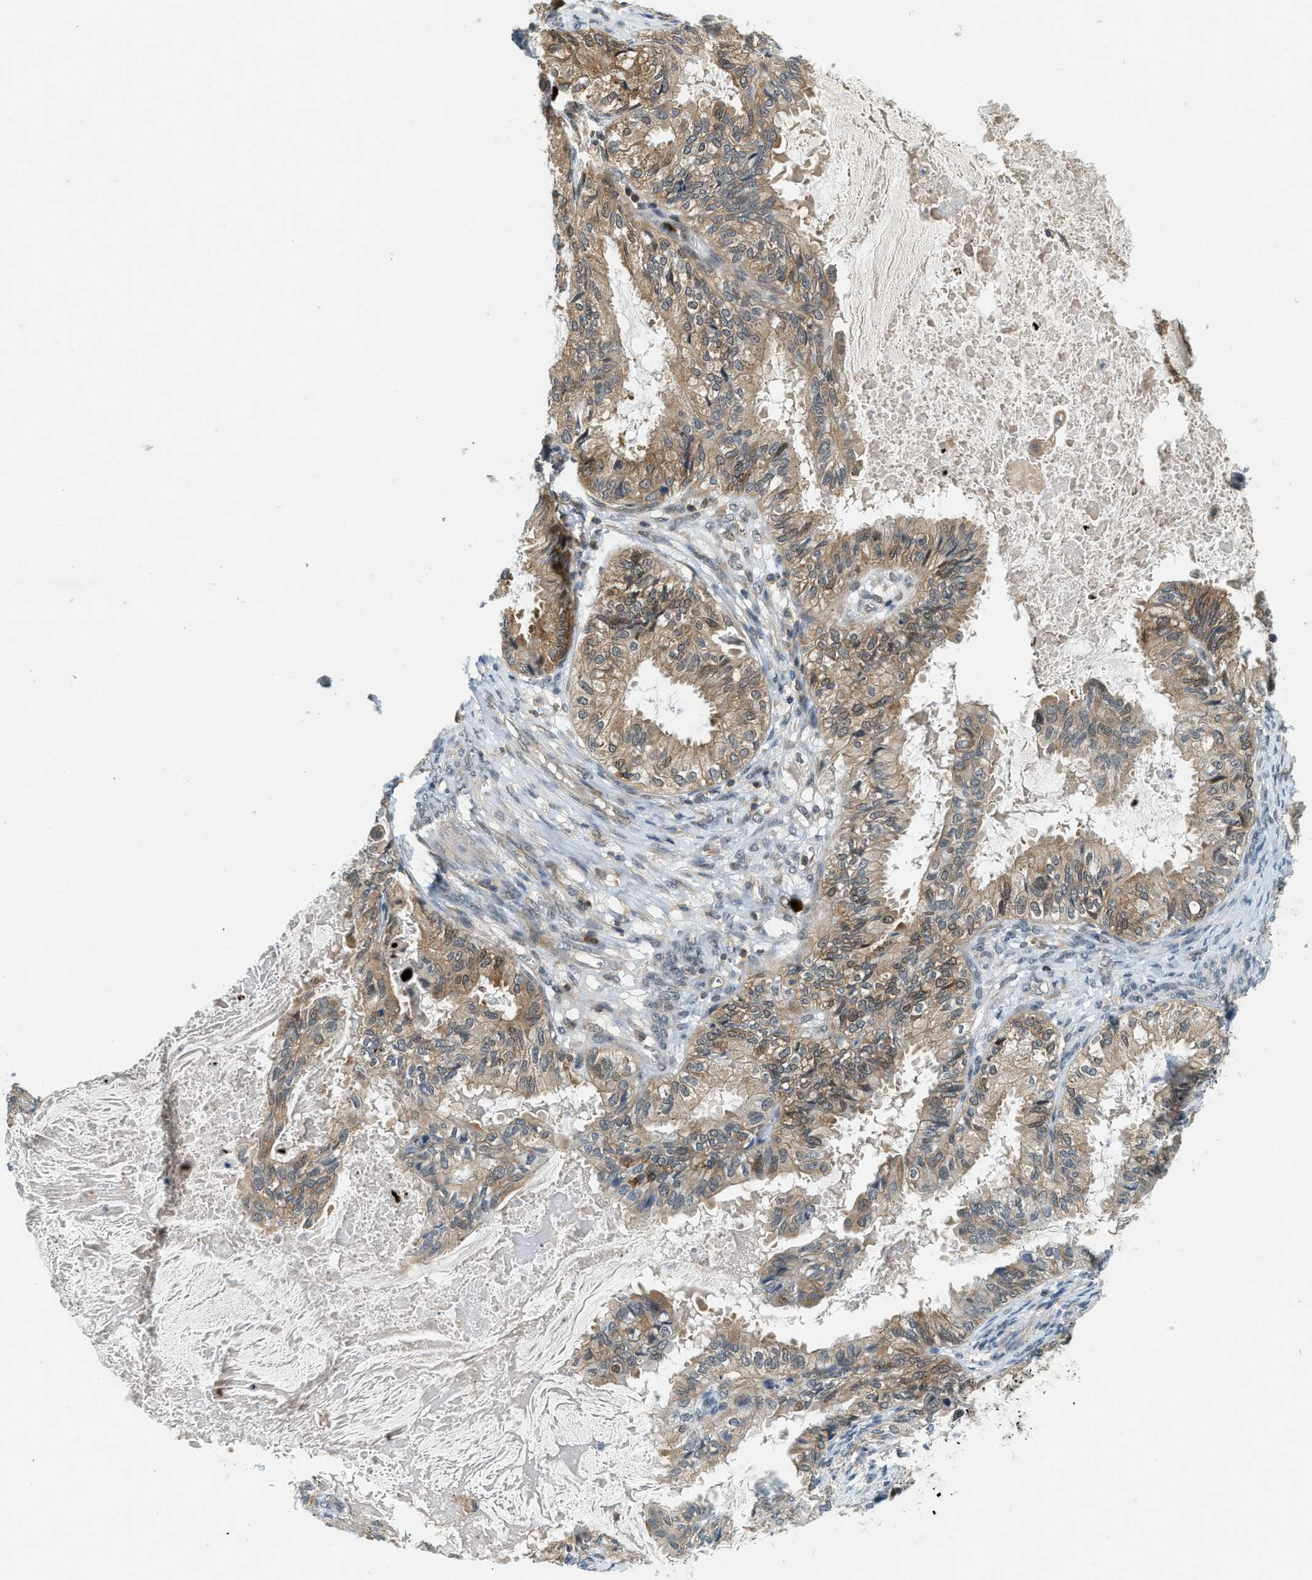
{"staining": {"intensity": "moderate", "quantity": ">75%", "location": "cytoplasmic/membranous,nuclear"}, "tissue": "cervical cancer", "cell_type": "Tumor cells", "image_type": "cancer", "snomed": [{"axis": "morphology", "description": "Normal tissue, NOS"}, {"axis": "morphology", "description": "Adenocarcinoma, NOS"}, {"axis": "topography", "description": "Cervix"}, {"axis": "topography", "description": "Endometrium"}], "caption": "Protein expression analysis of adenocarcinoma (cervical) displays moderate cytoplasmic/membranous and nuclear expression in about >75% of tumor cells. (brown staining indicates protein expression, while blue staining denotes nuclei).", "gene": "GMPPB", "patient": {"sex": "female", "age": 86}}